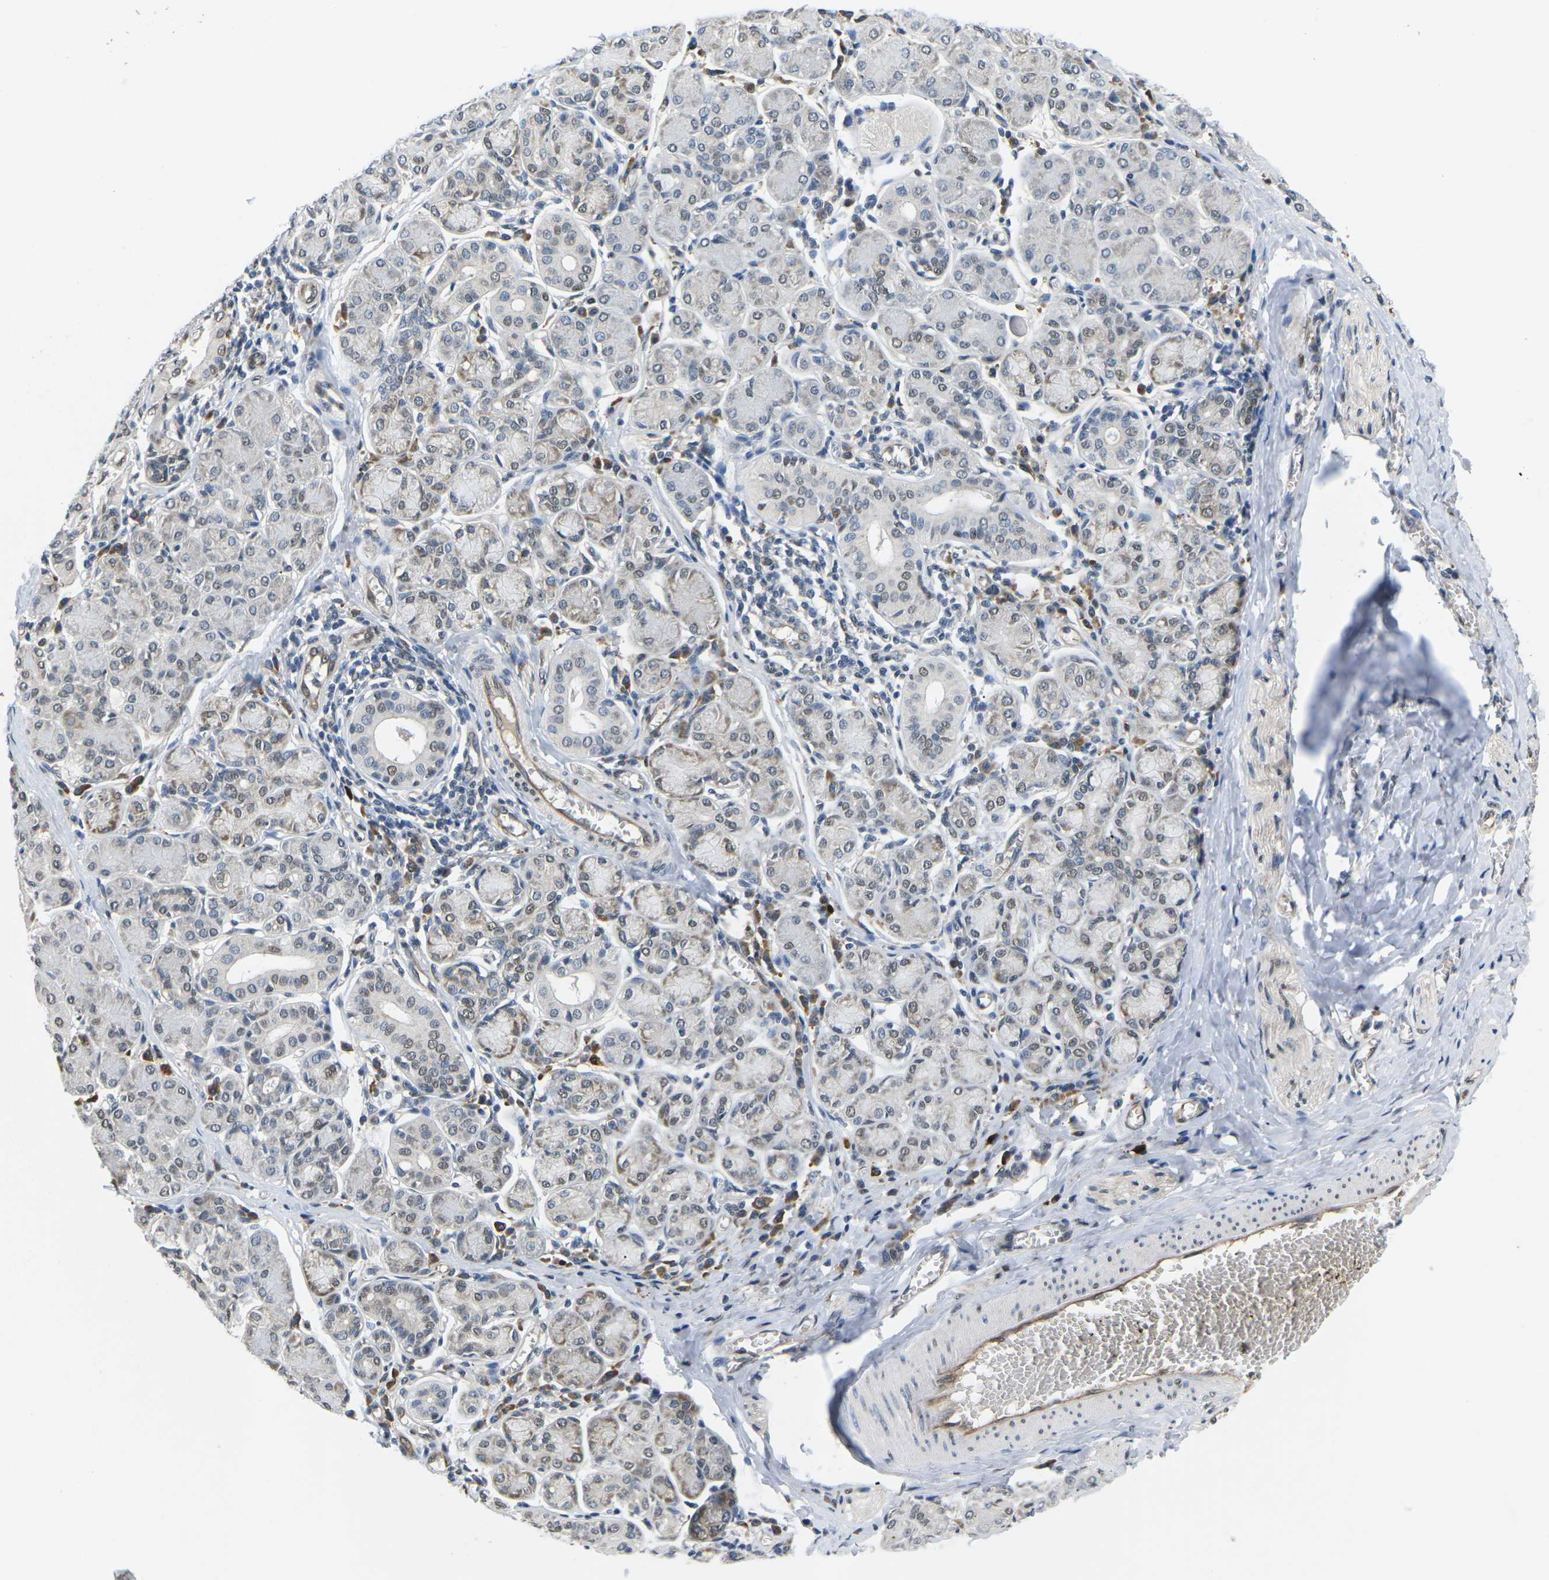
{"staining": {"intensity": "moderate", "quantity": "<25%", "location": "nuclear"}, "tissue": "salivary gland", "cell_type": "Glandular cells", "image_type": "normal", "snomed": [{"axis": "morphology", "description": "Normal tissue, NOS"}, {"axis": "morphology", "description": "Inflammation, NOS"}, {"axis": "topography", "description": "Lymph node"}, {"axis": "topography", "description": "Salivary gland"}], "caption": "Brown immunohistochemical staining in unremarkable human salivary gland demonstrates moderate nuclear staining in approximately <25% of glandular cells. (Stains: DAB in brown, nuclei in blue, Microscopy: brightfield microscopy at high magnification).", "gene": "ERBB4", "patient": {"sex": "male", "age": 3}}